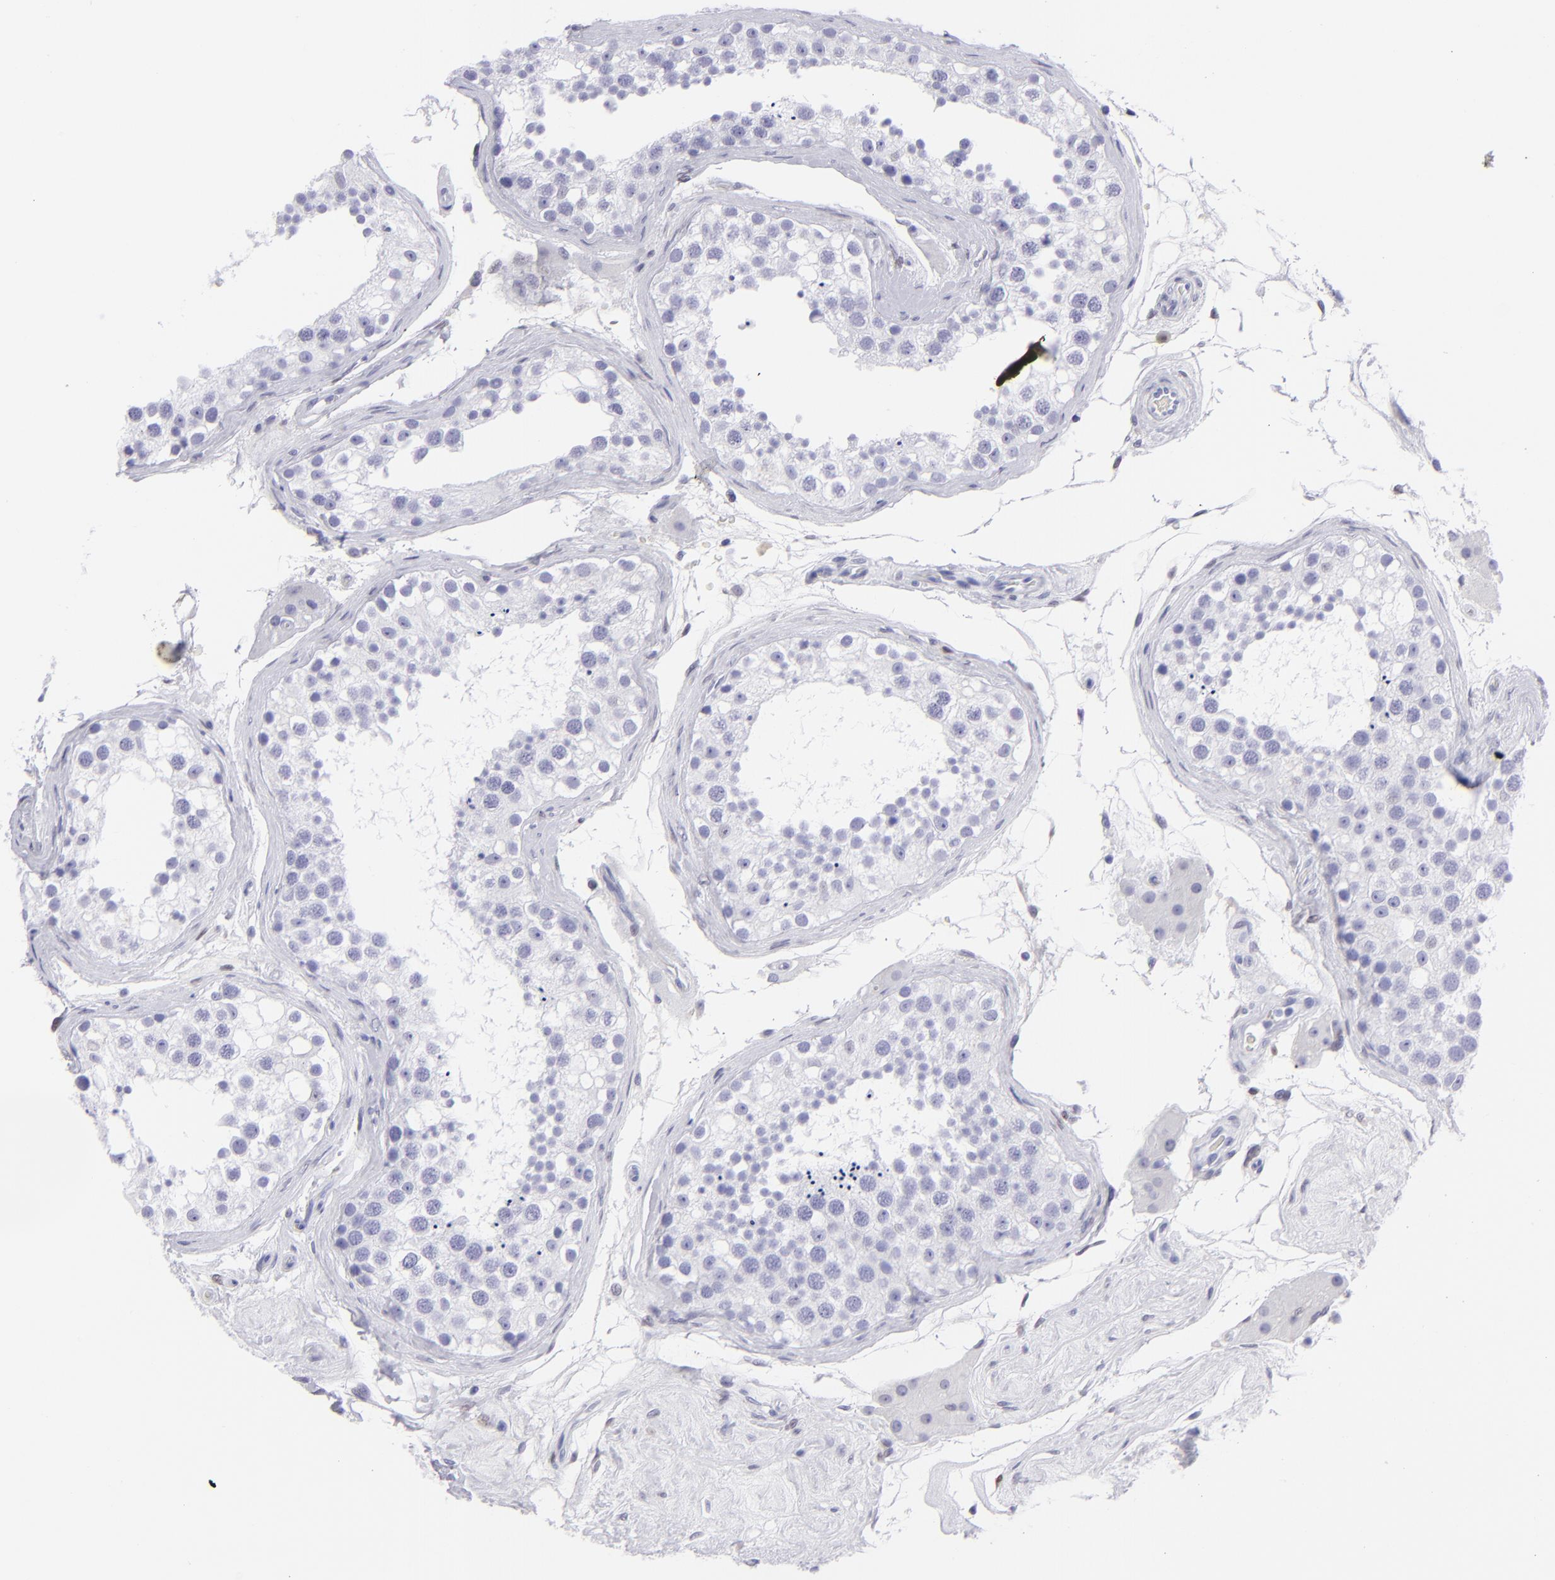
{"staining": {"intensity": "negative", "quantity": "none", "location": "none"}, "tissue": "testis", "cell_type": "Cells in seminiferous ducts", "image_type": "normal", "snomed": [{"axis": "morphology", "description": "Normal tissue, NOS"}, {"axis": "topography", "description": "Testis"}], "caption": "An IHC image of benign testis is shown. There is no staining in cells in seminiferous ducts of testis.", "gene": "MITF", "patient": {"sex": "male", "age": 68}}